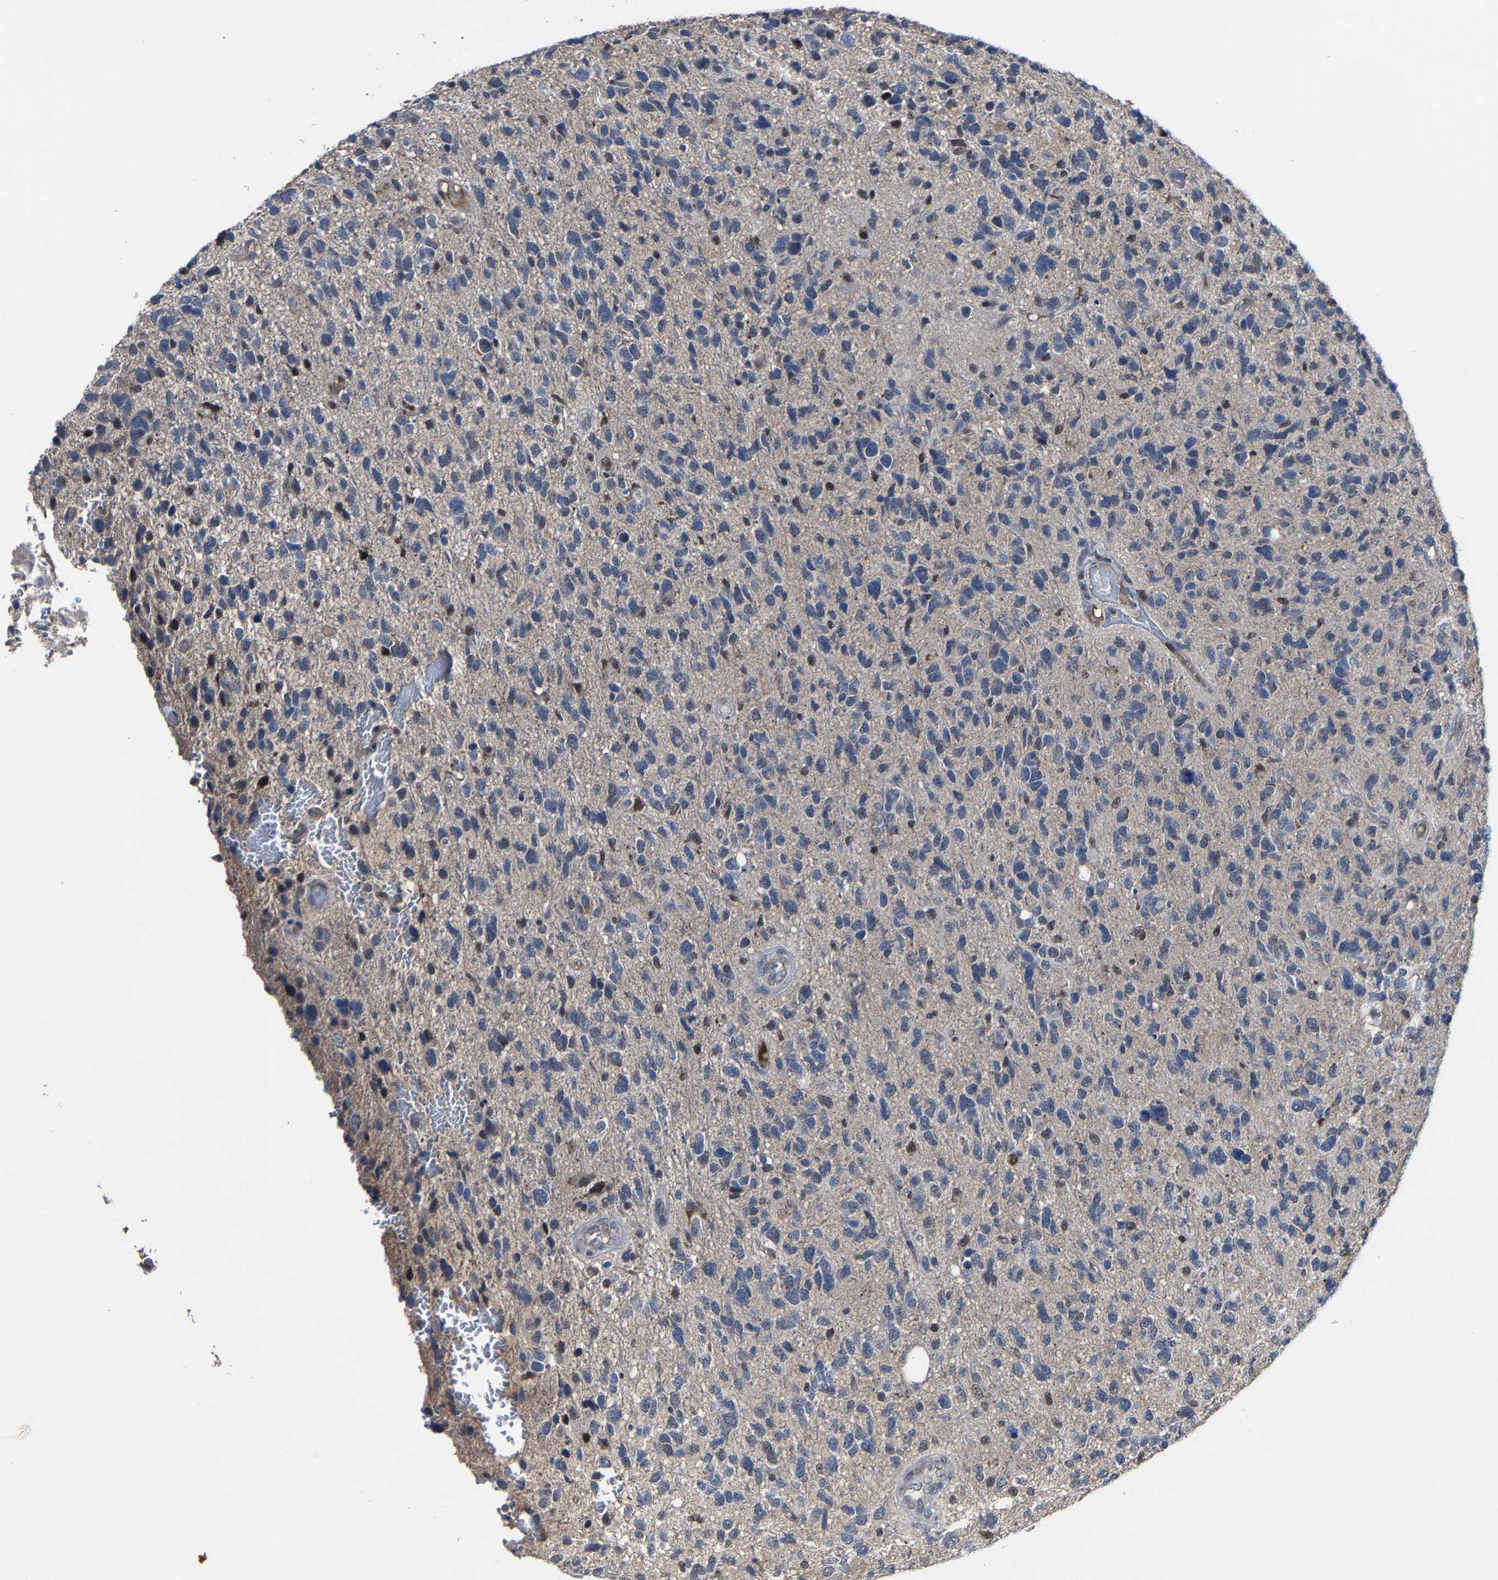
{"staining": {"intensity": "negative", "quantity": "none", "location": "none"}, "tissue": "glioma", "cell_type": "Tumor cells", "image_type": "cancer", "snomed": [{"axis": "morphology", "description": "Glioma, malignant, High grade"}, {"axis": "topography", "description": "Brain"}], "caption": "This is an IHC micrograph of glioma. There is no positivity in tumor cells.", "gene": "LSM8", "patient": {"sex": "female", "age": 58}}